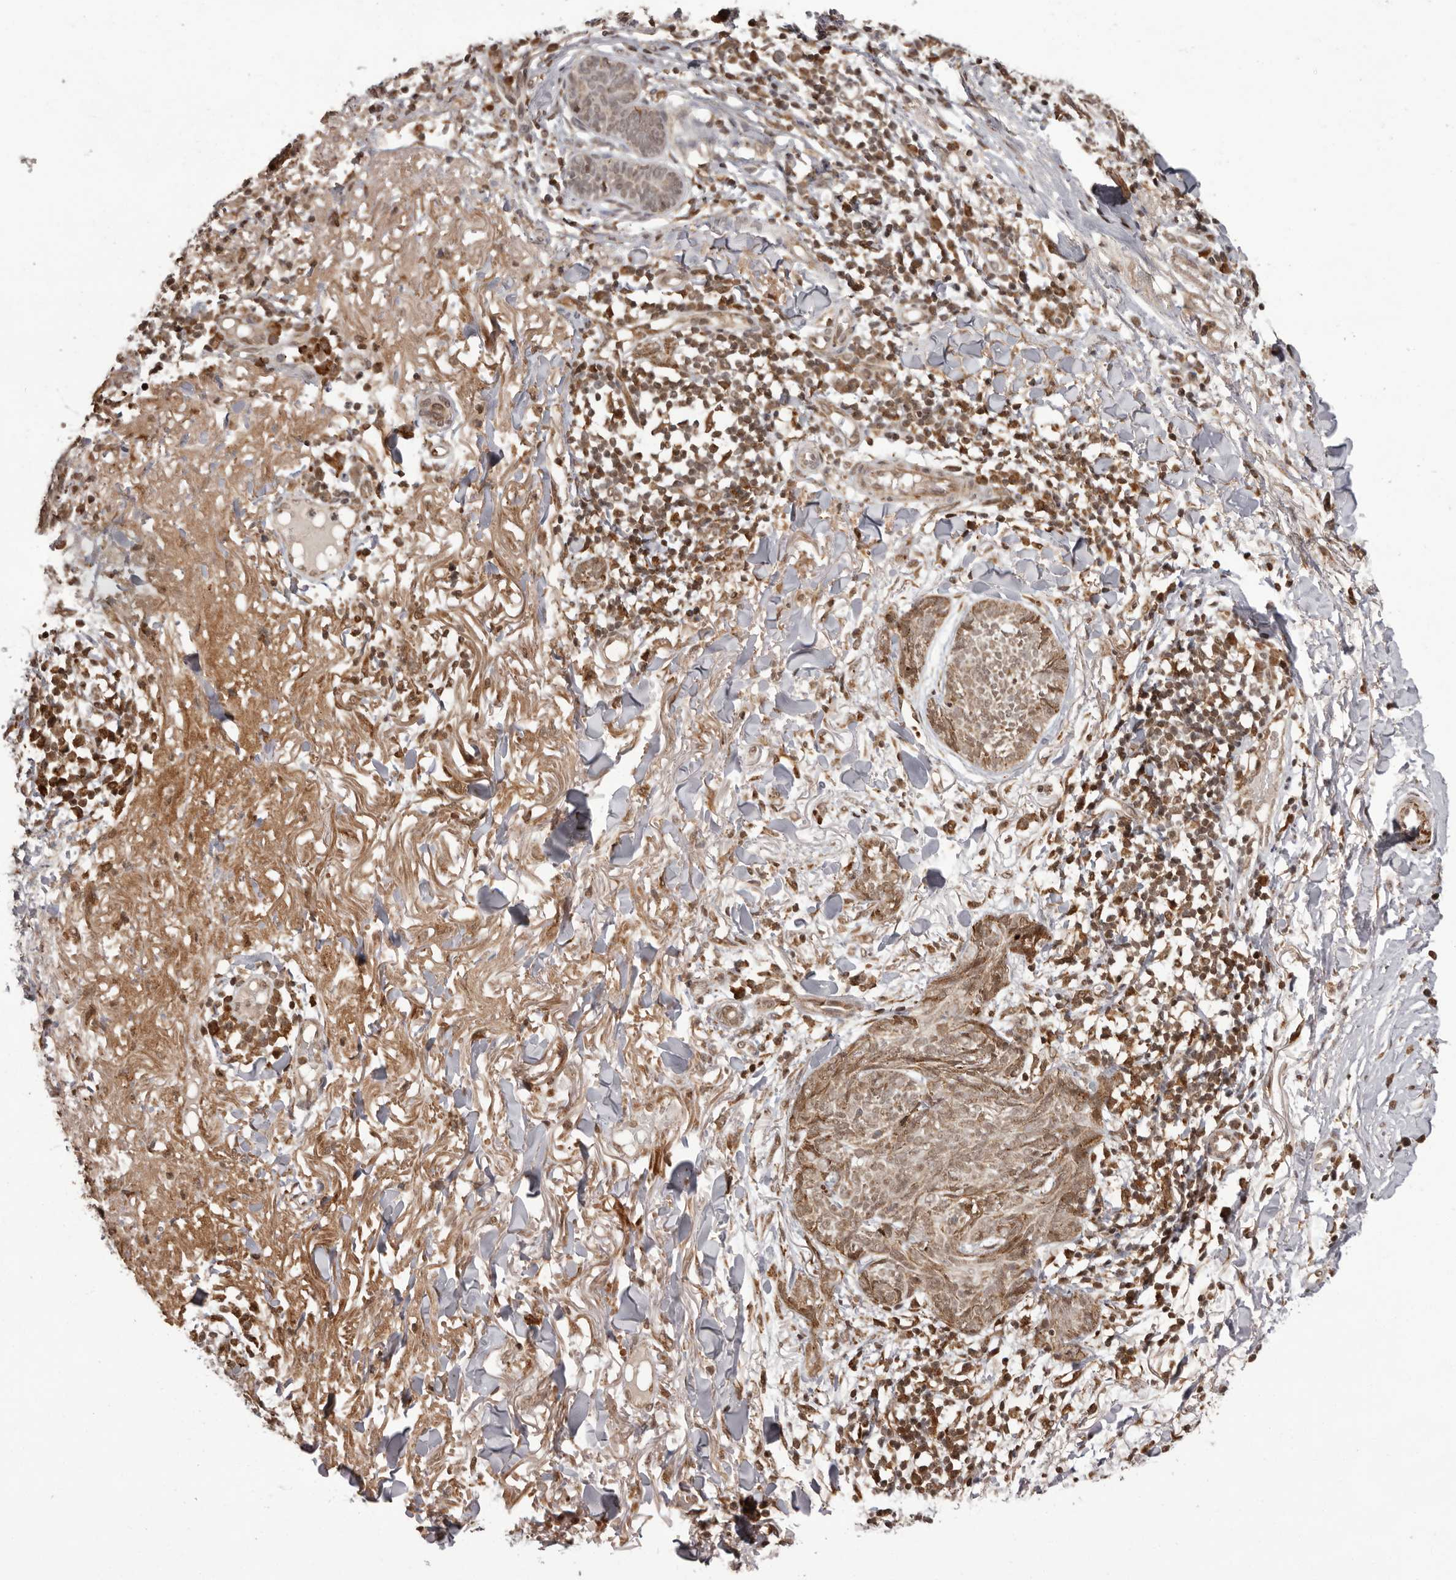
{"staining": {"intensity": "moderate", "quantity": ">75%", "location": "cytoplasmic/membranous,nuclear"}, "tissue": "skin cancer", "cell_type": "Tumor cells", "image_type": "cancer", "snomed": [{"axis": "morphology", "description": "Basal cell carcinoma"}, {"axis": "topography", "description": "Skin"}], "caption": "This is an image of immunohistochemistry (IHC) staining of skin basal cell carcinoma, which shows moderate positivity in the cytoplasmic/membranous and nuclear of tumor cells.", "gene": "IL32", "patient": {"sex": "male", "age": 85}}